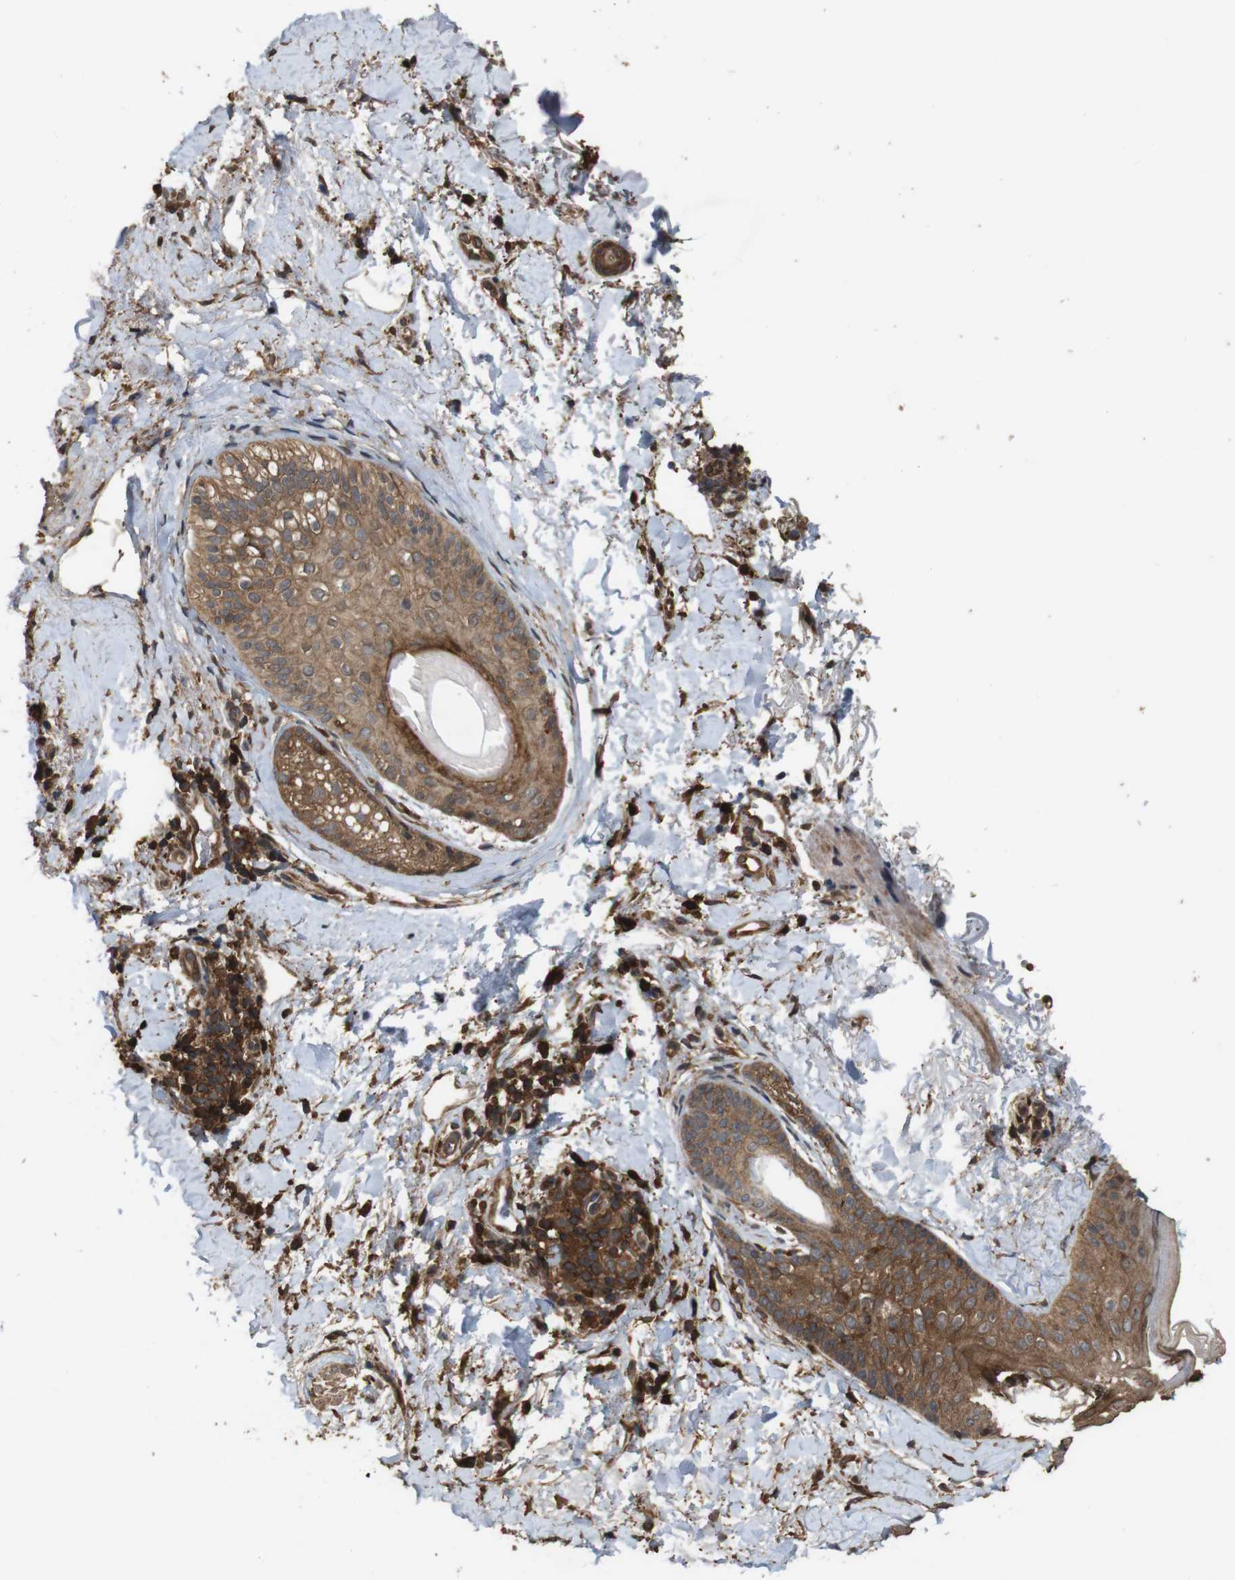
{"staining": {"intensity": "moderate", "quantity": ">75%", "location": "cytoplasmic/membranous"}, "tissue": "skin cancer", "cell_type": "Tumor cells", "image_type": "cancer", "snomed": [{"axis": "morphology", "description": "Normal tissue, NOS"}, {"axis": "morphology", "description": "Basal cell carcinoma"}, {"axis": "topography", "description": "Skin"}], "caption": "Immunohistochemical staining of human skin basal cell carcinoma displays medium levels of moderate cytoplasmic/membranous positivity in approximately >75% of tumor cells. (DAB (3,3'-diaminobenzidine) IHC with brightfield microscopy, high magnification).", "gene": "BAG4", "patient": {"sex": "female", "age": 71}}